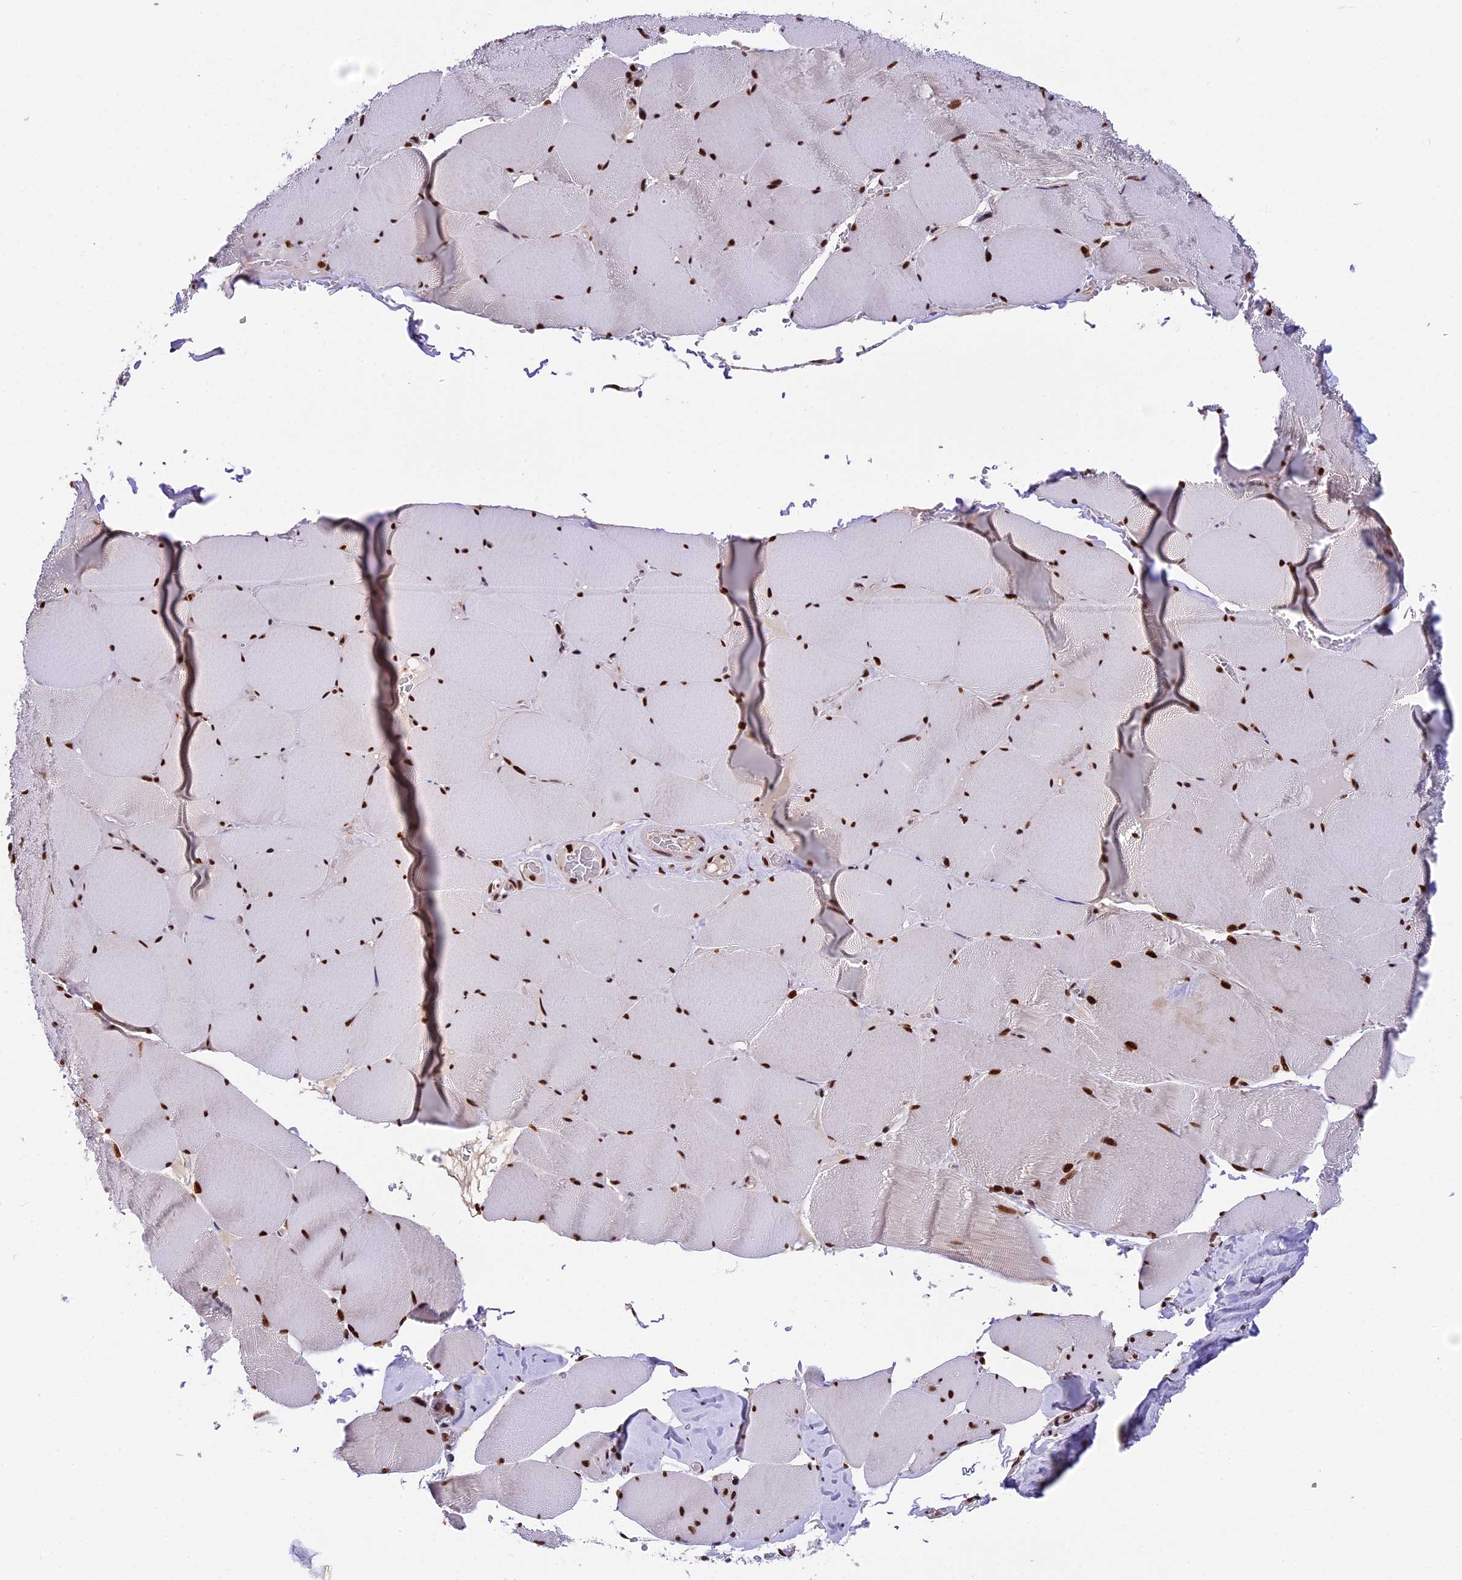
{"staining": {"intensity": "strong", "quantity": "25%-75%", "location": "nuclear"}, "tissue": "skeletal muscle", "cell_type": "Myocytes", "image_type": "normal", "snomed": [{"axis": "morphology", "description": "Normal tissue, NOS"}, {"axis": "topography", "description": "Skeletal muscle"}, {"axis": "topography", "description": "Head-Neck"}], "caption": "A micrograph of human skeletal muscle stained for a protein shows strong nuclear brown staining in myocytes.", "gene": "RAMACL", "patient": {"sex": "male", "age": 66}}